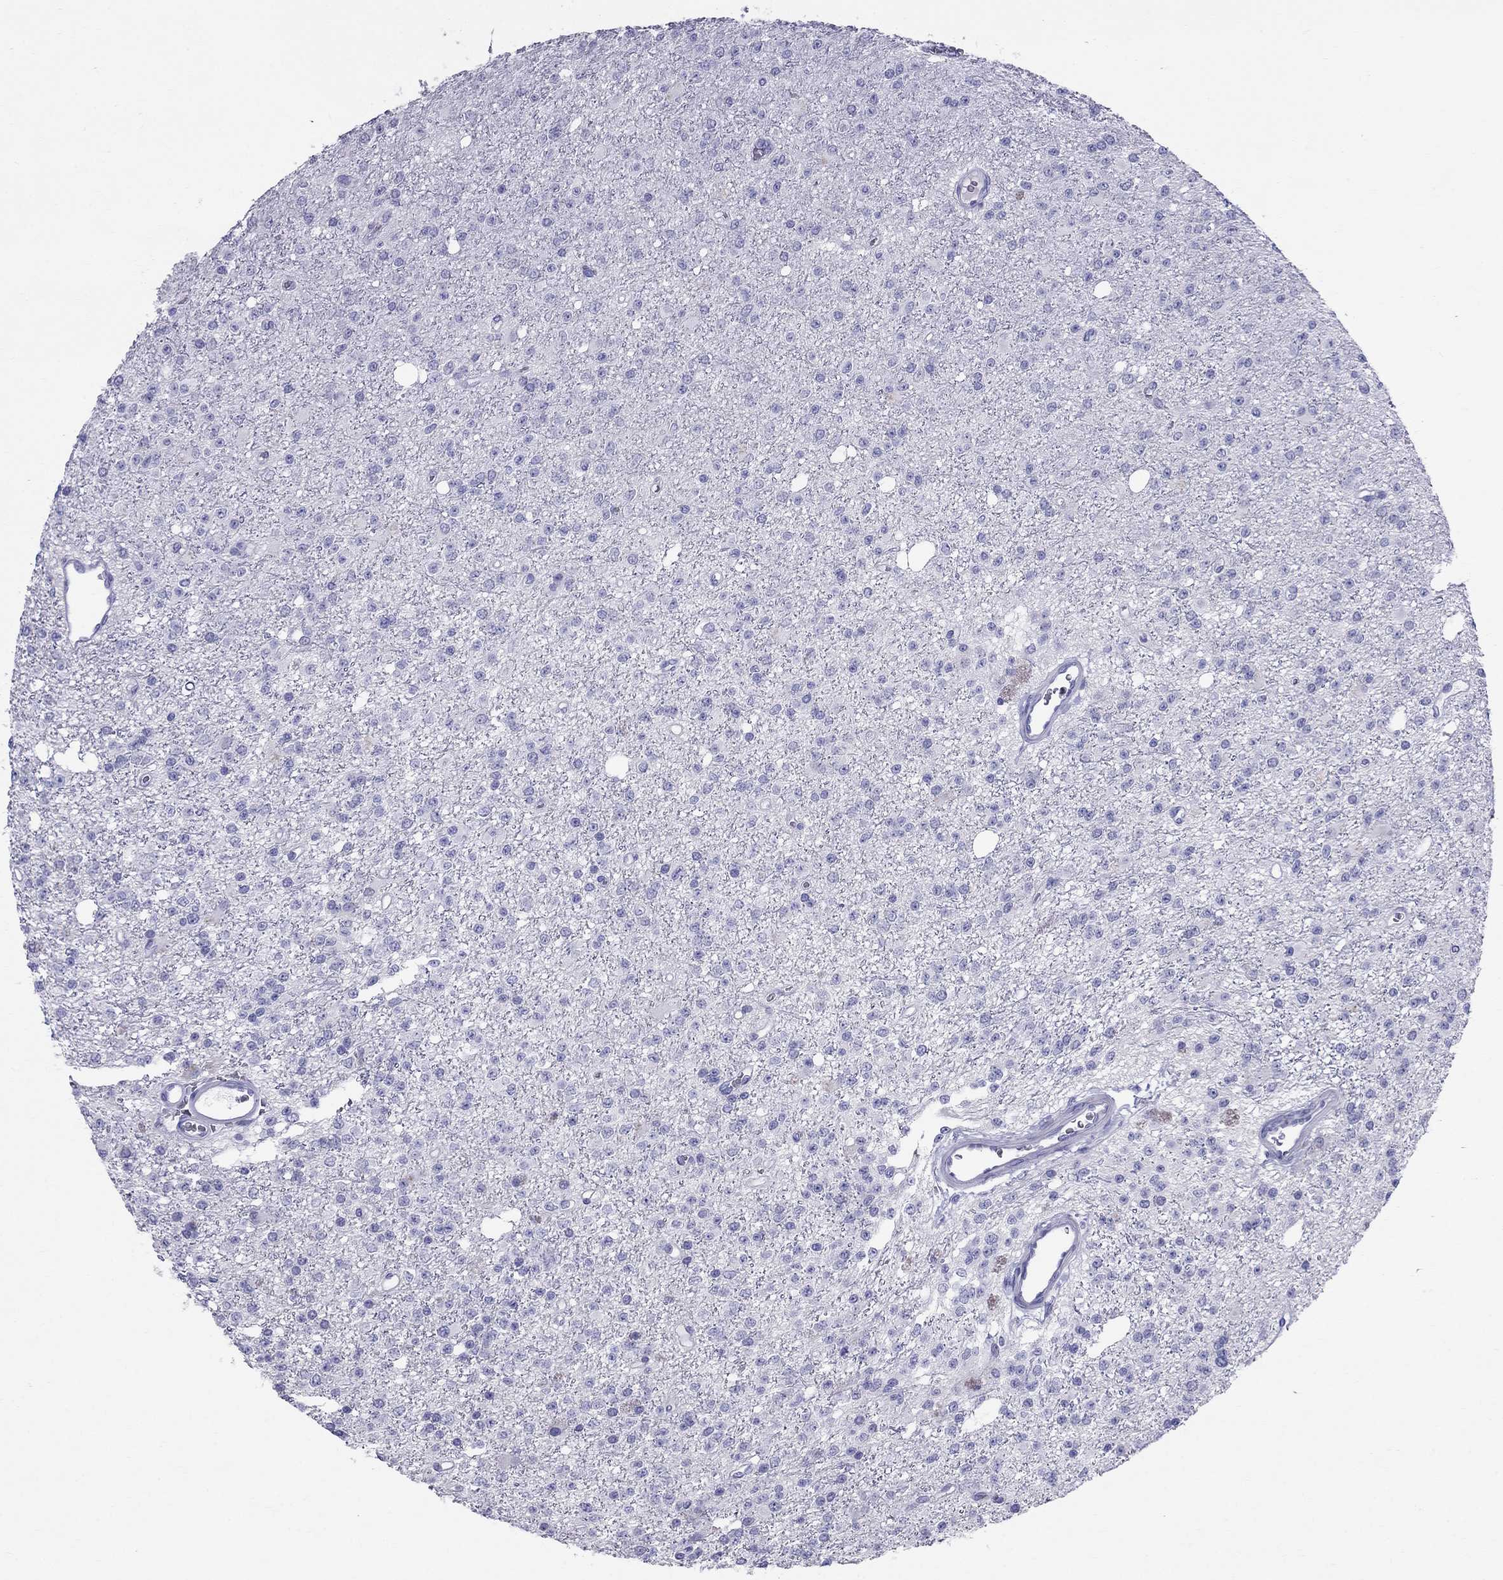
{"staining": {"intensity": "negative", "quantity": "none", "location": "none"}, "tissue": "glioma", "cell_type": "Tumor cells", "image_type": "cancer", "snomed": [{"axis": "morphology", "description": "Glioma, malignant, Low grade"}, {"axis": "topography", "description": "Brain"}], "caption": "Human glioma stained for a protein using immunohistochemistry shows no staining in tumor cells.", "gene": "DNAAF6", "patient": {"sex": "female", "age": 45}}